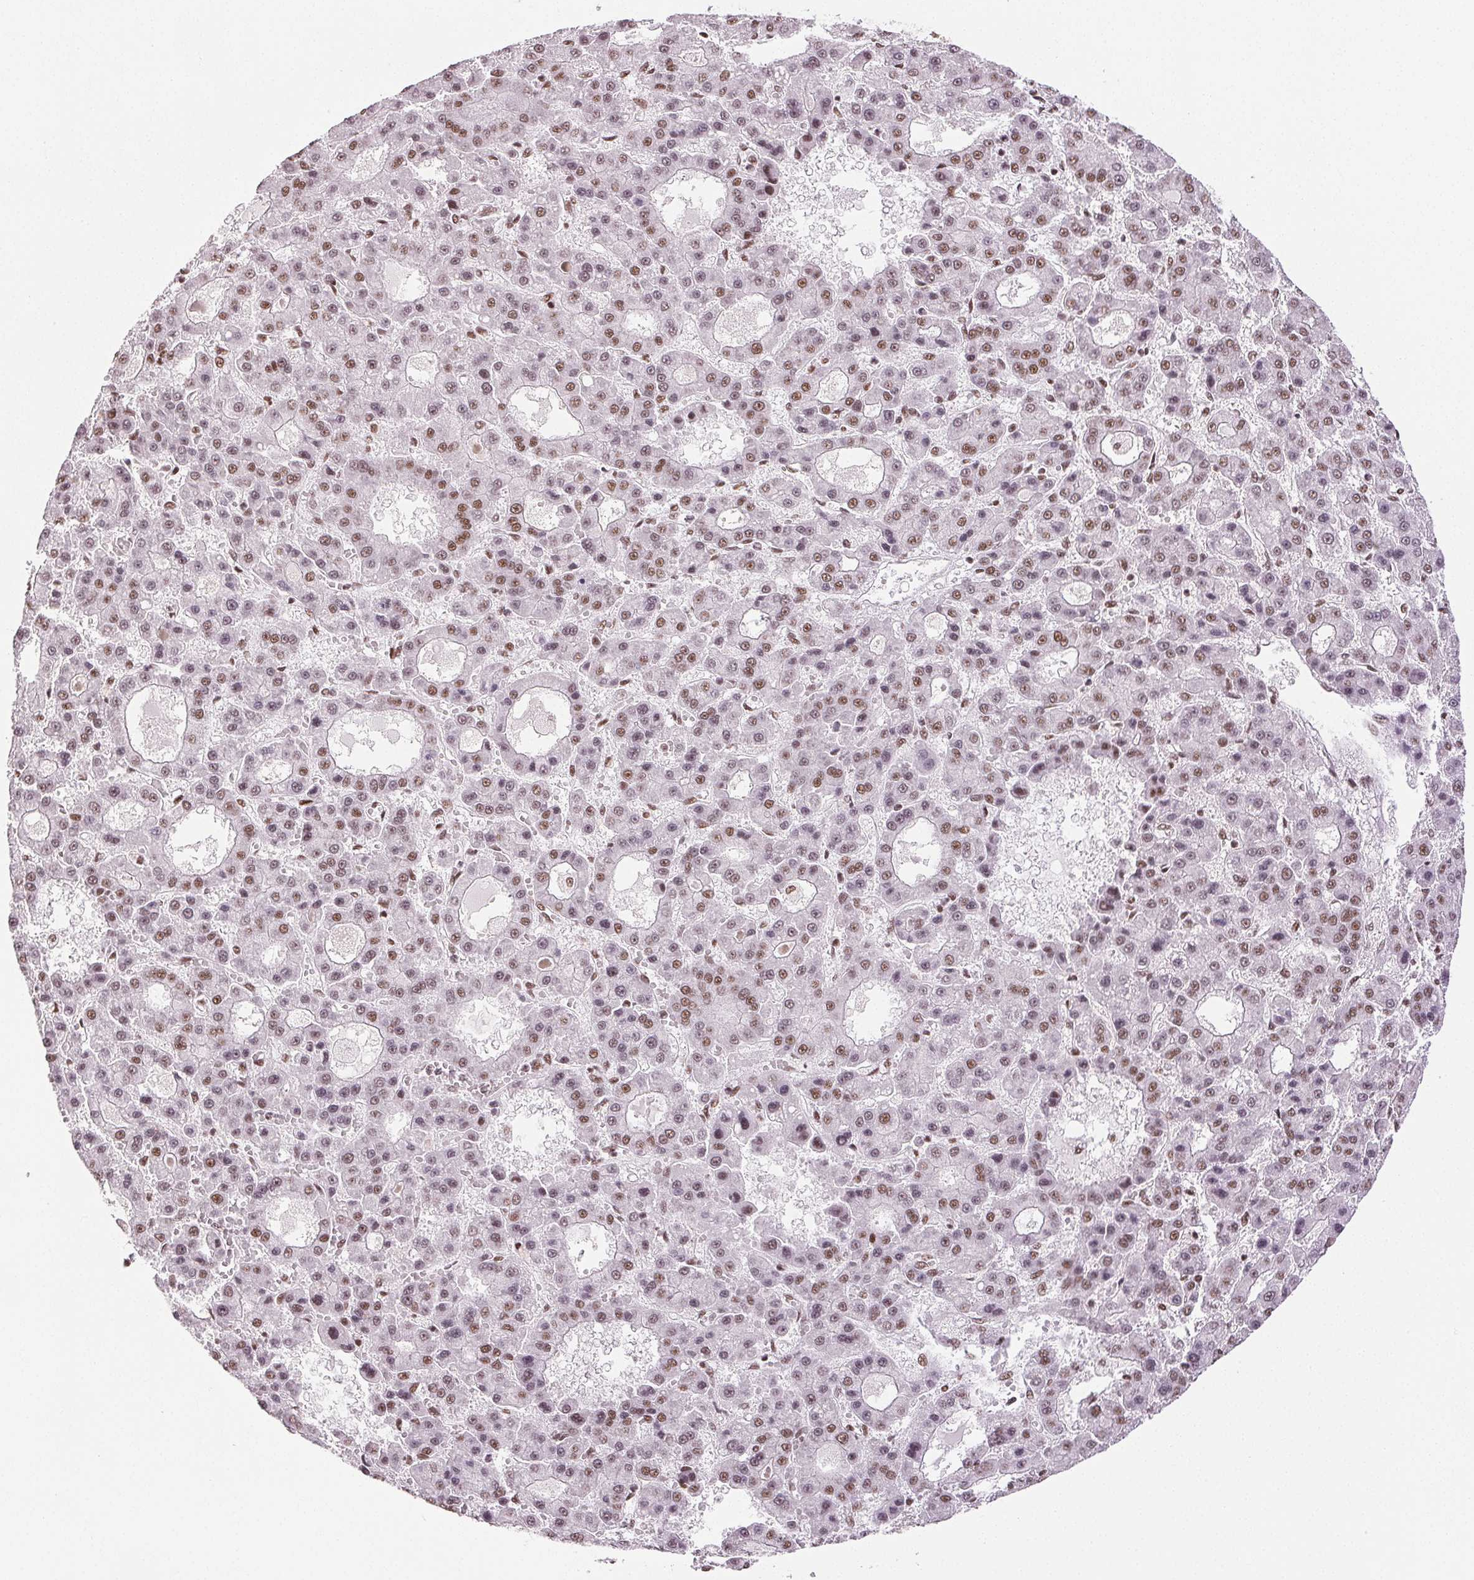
{"staining": {"intensity": "weak", "quantity": "25%-75%", "location": "nuclear"}, "tissue": "liver cancer", "cell_type": "Tumor cells", "image_type": "cancer", "snomed": [{"axis": "morphology", "description": "Carcinoma, Hepatocellular, NOS"}, {"axis": "topography", "description": "Liver"}], "caption": "Hepatocellular carcinoma (liver) was stained to show a protein in brown. There is low levels of weak nuclear expression in approximately 25%-75% of tumor cells.", "gene": "IK", "patient": {"sex": "male", "age": 70}}